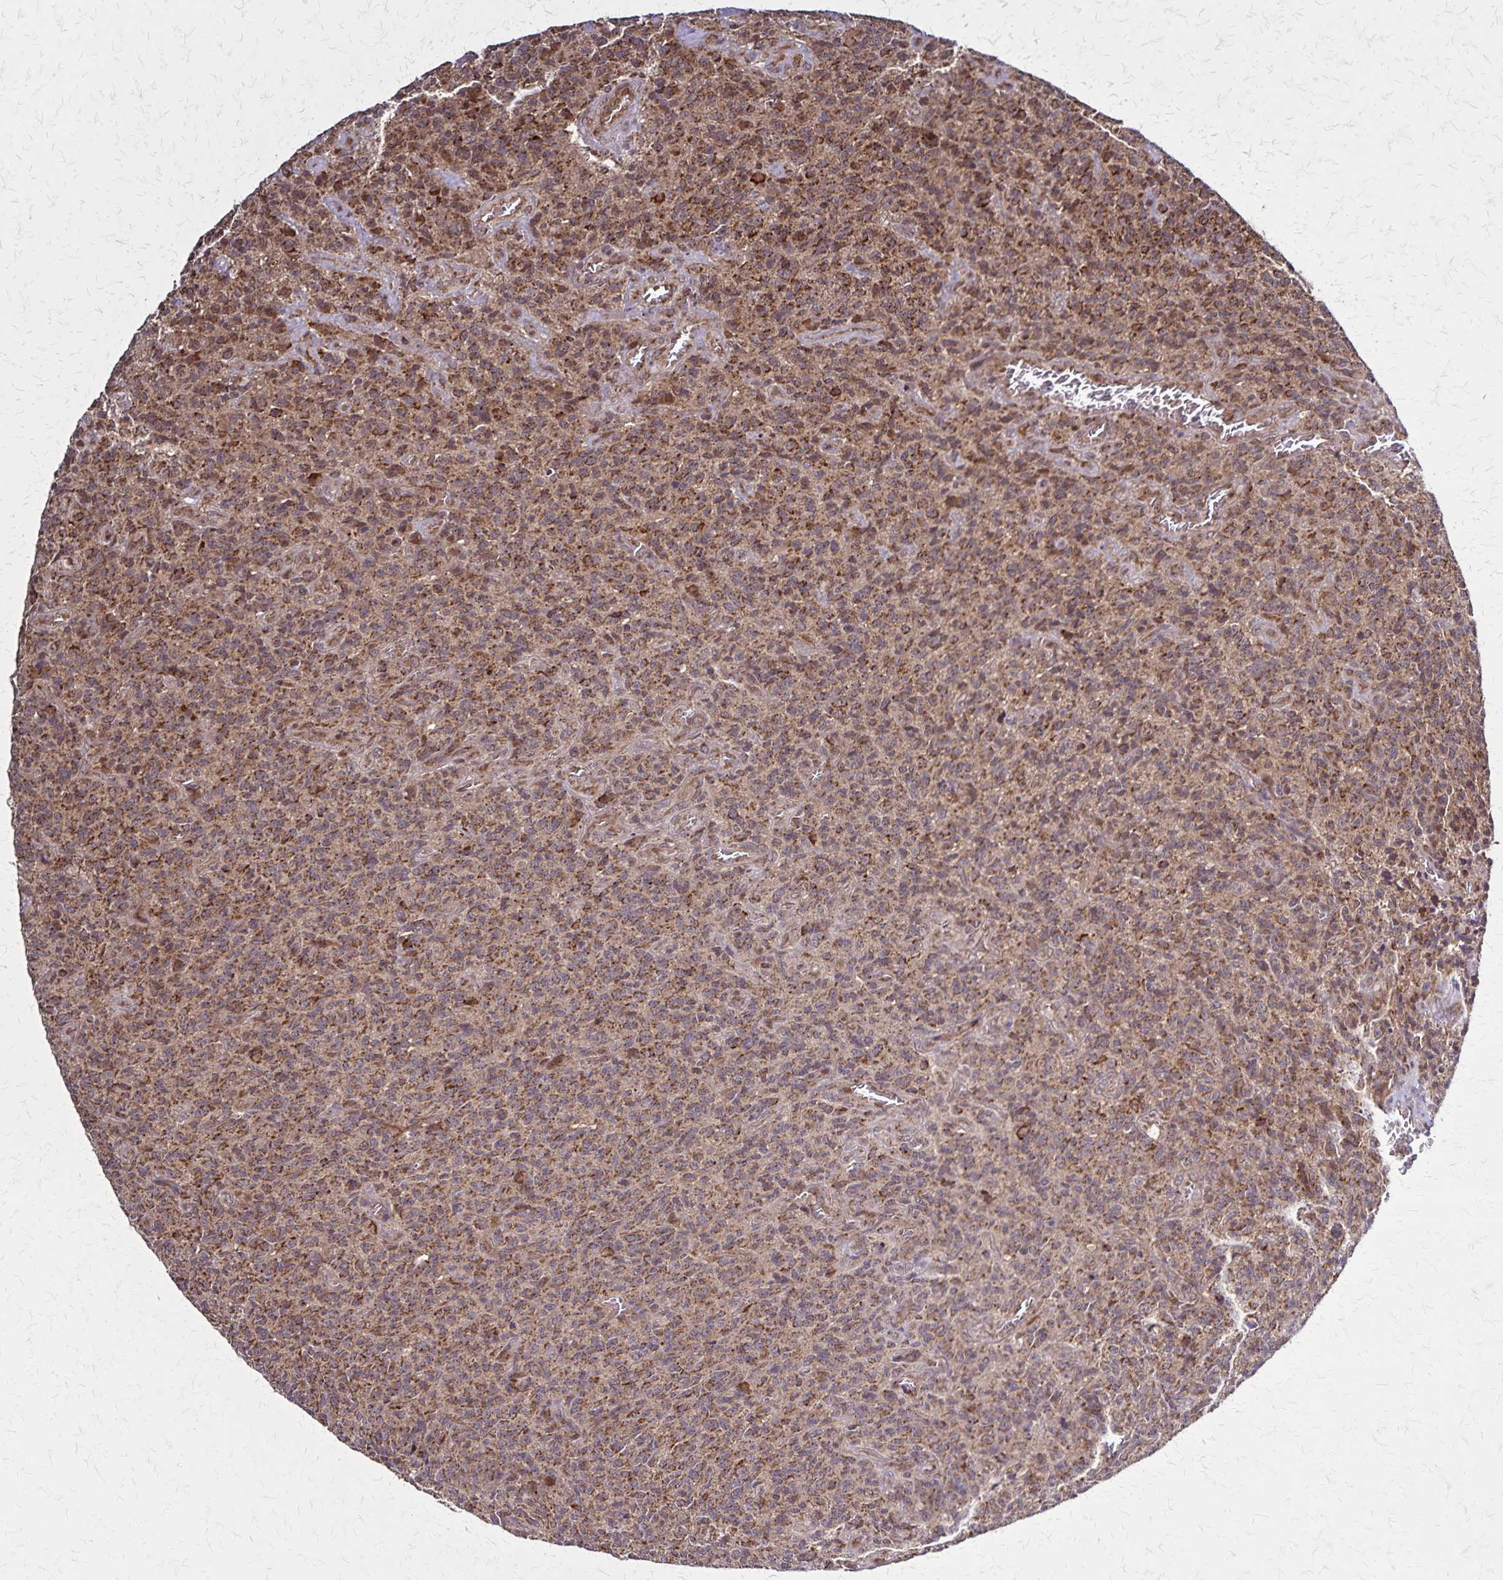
{"staining": {"intensity": "moderate", "quantity": ">75%", "location": "cytoplasmic/membranous"}, "tissue": "glioma", "cell_type": "Tumor cells", "image_type": "cancer", "snomed": [{"axis": "morphology", "description": "Glioma, malignant, High grade"}, {"axis": "topography", "description": "Brain"}], "caption": "High-grade glioma (malignant) tissue displays moderate cytoplasmic/membranous expression in about >75% of tumor cells, visualized by immunohistochemistry.", "gene": "NFS1", "patient": {"sex": "male", "age": 76}}